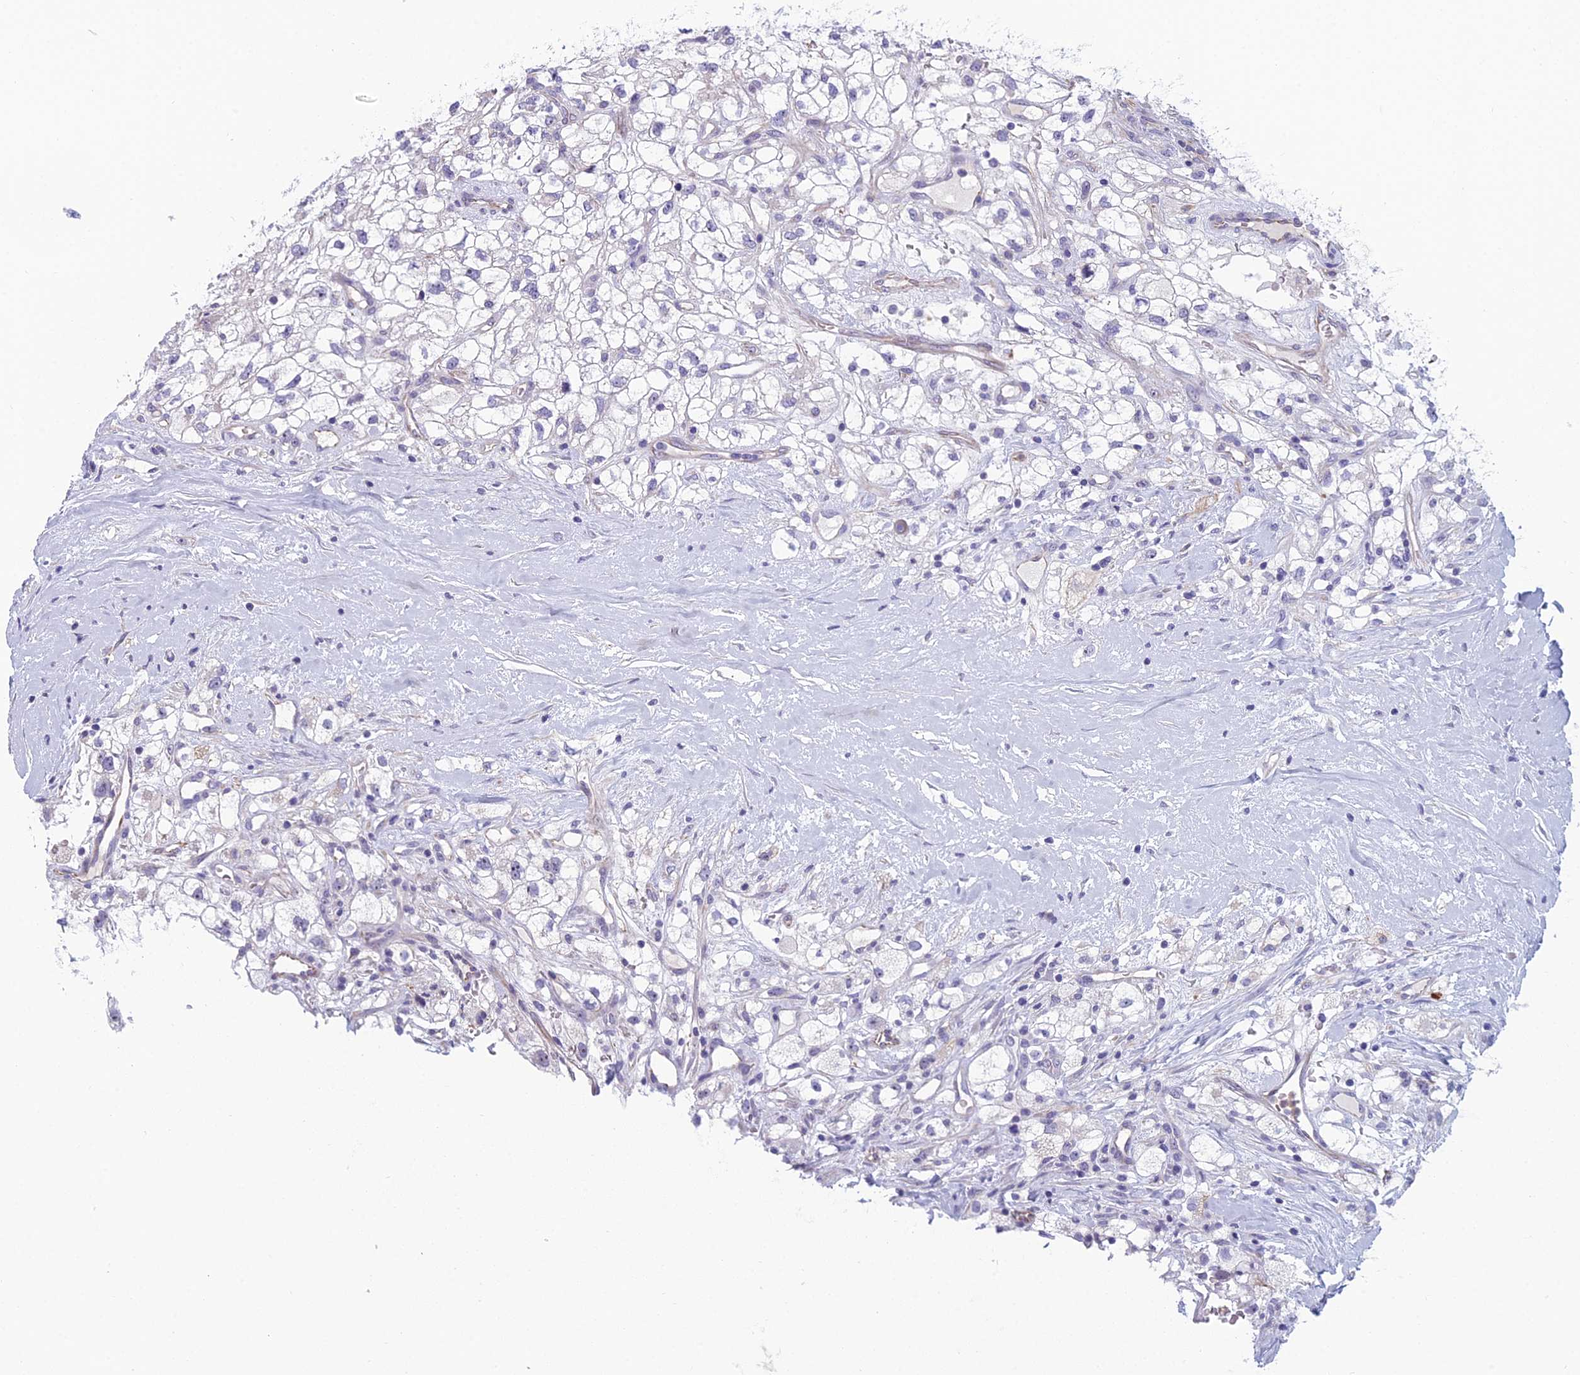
{"staining": {"intensity": "negative", "quantity": "none", "location": "none"}, "tissue": "renal cancer", "cell_type": "Tumor cells", "image_type": "cancer", "snomed": [{"axis": "morphology", "description": "Adenocarcinoma, NOS"}, {"axis": "topography", "description": "Kidney"}], "caption": "Tumor cells show no significant positivity in renal cancer (adenocarcinoma).", "gene": "NOC2L", "patient": {"sex": "male", "age": 59}}